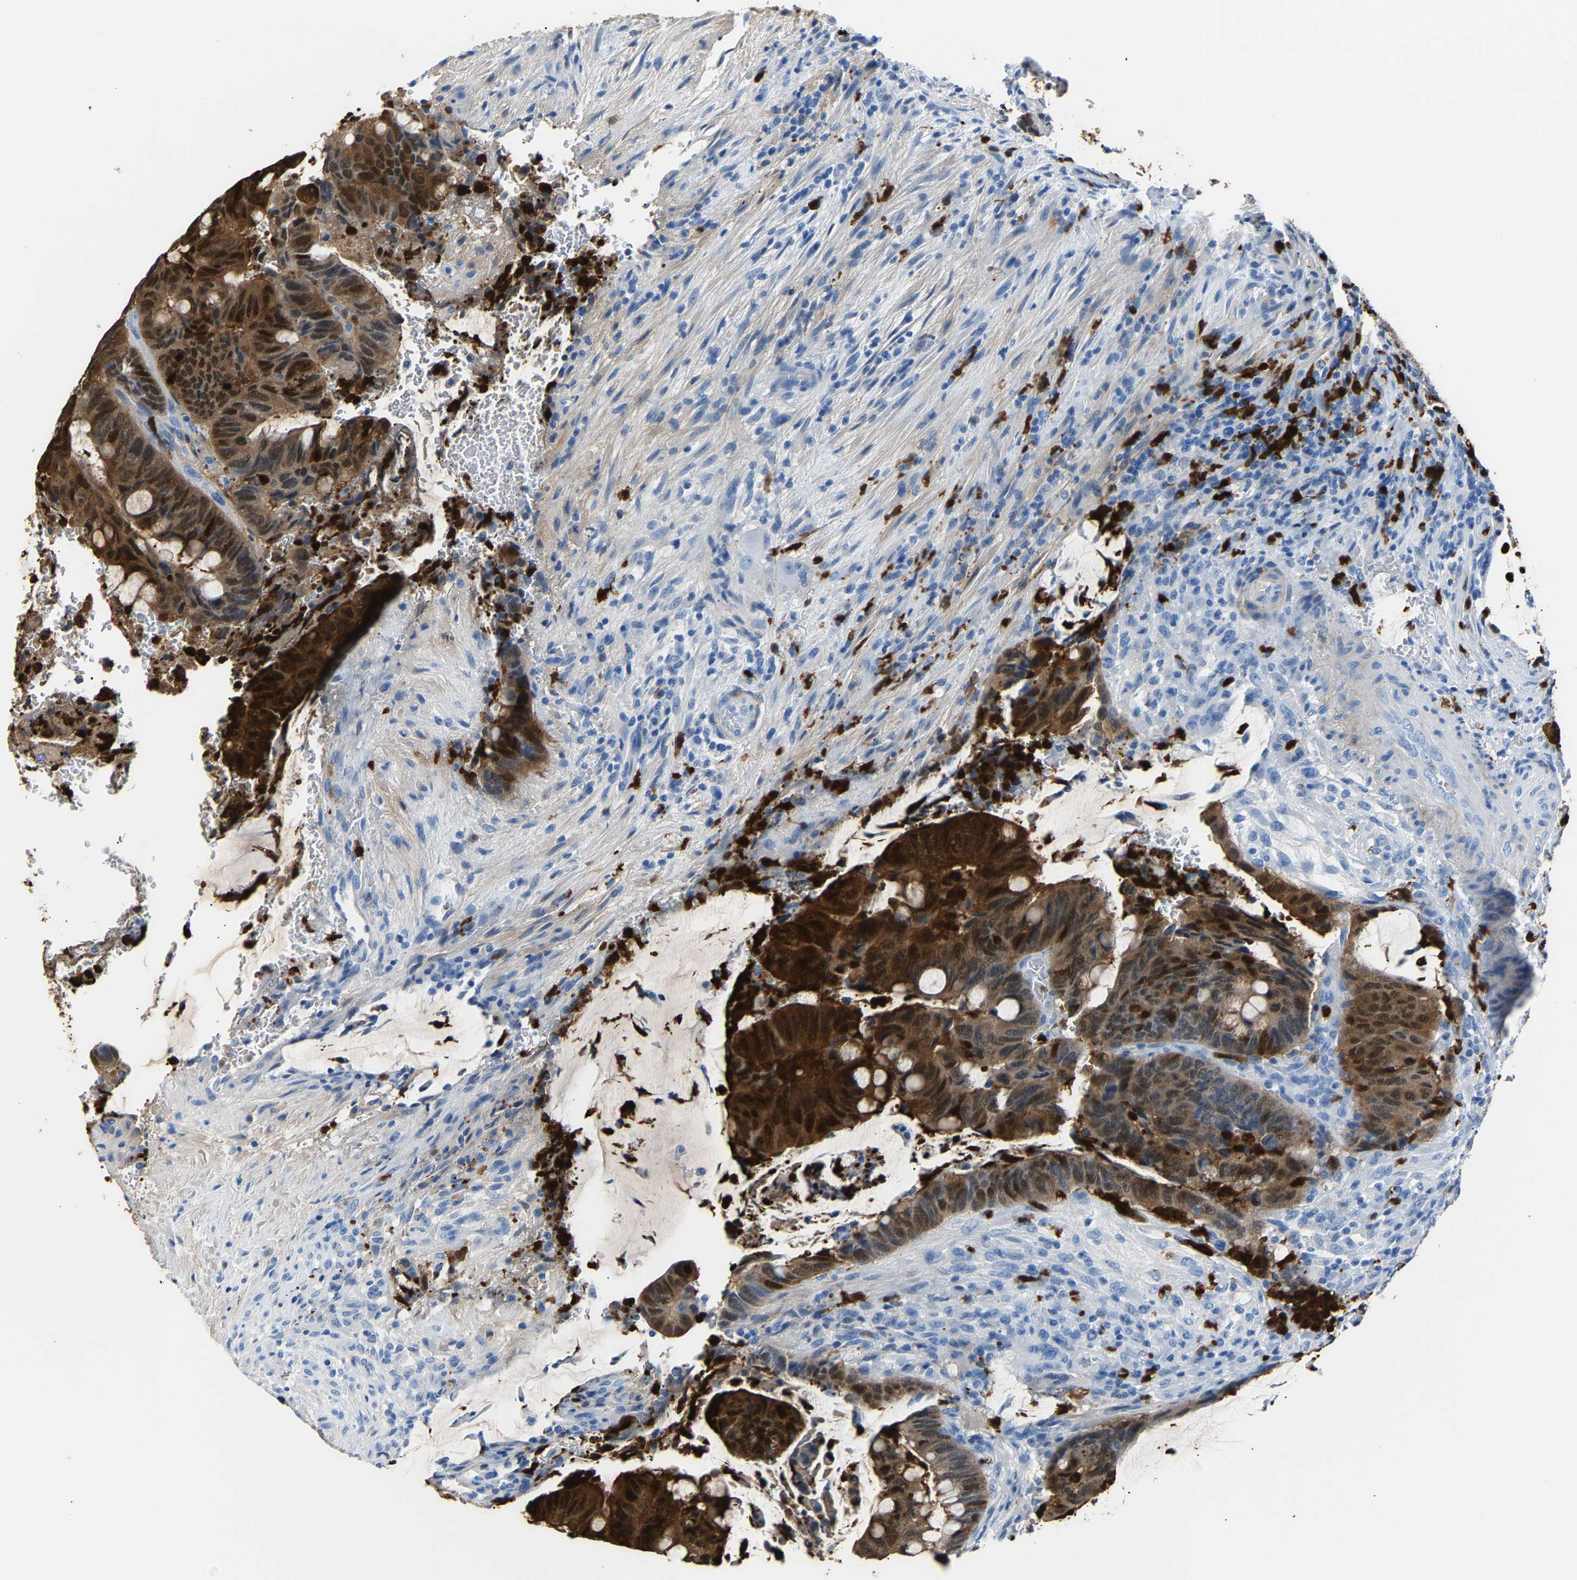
{"staining": {"intensity": "strong", "quantity": ">75%", "location": "cytoplasmic/membranous,nuclear"}, "tissue": "colorectal cancer", "cell_type": "Tumor cells", "image_type": "cancer", "snomed": [{"axis": "morphology", "description": "Normal tissue, NOS"}, {"axis": "morphology", "description": "Adenocarcinoma, NOS"}, {"axis": "topography", "description": "Rectum"}, {"axis": "topography", "description": "Peripheral nerve tissue"}], "caption": "The image demonstrates immunohistochemical staining of colorectal cancer (adenocarcinoma). There is strong cytoplasmic/membranous and nuclear staining is appreciated in approximately >75% of tumor cells. The protein is shown in brown color, while the nuclei are stained blue.", "gene": "S100P", "patient": {"sex": "male", "age": 92}}